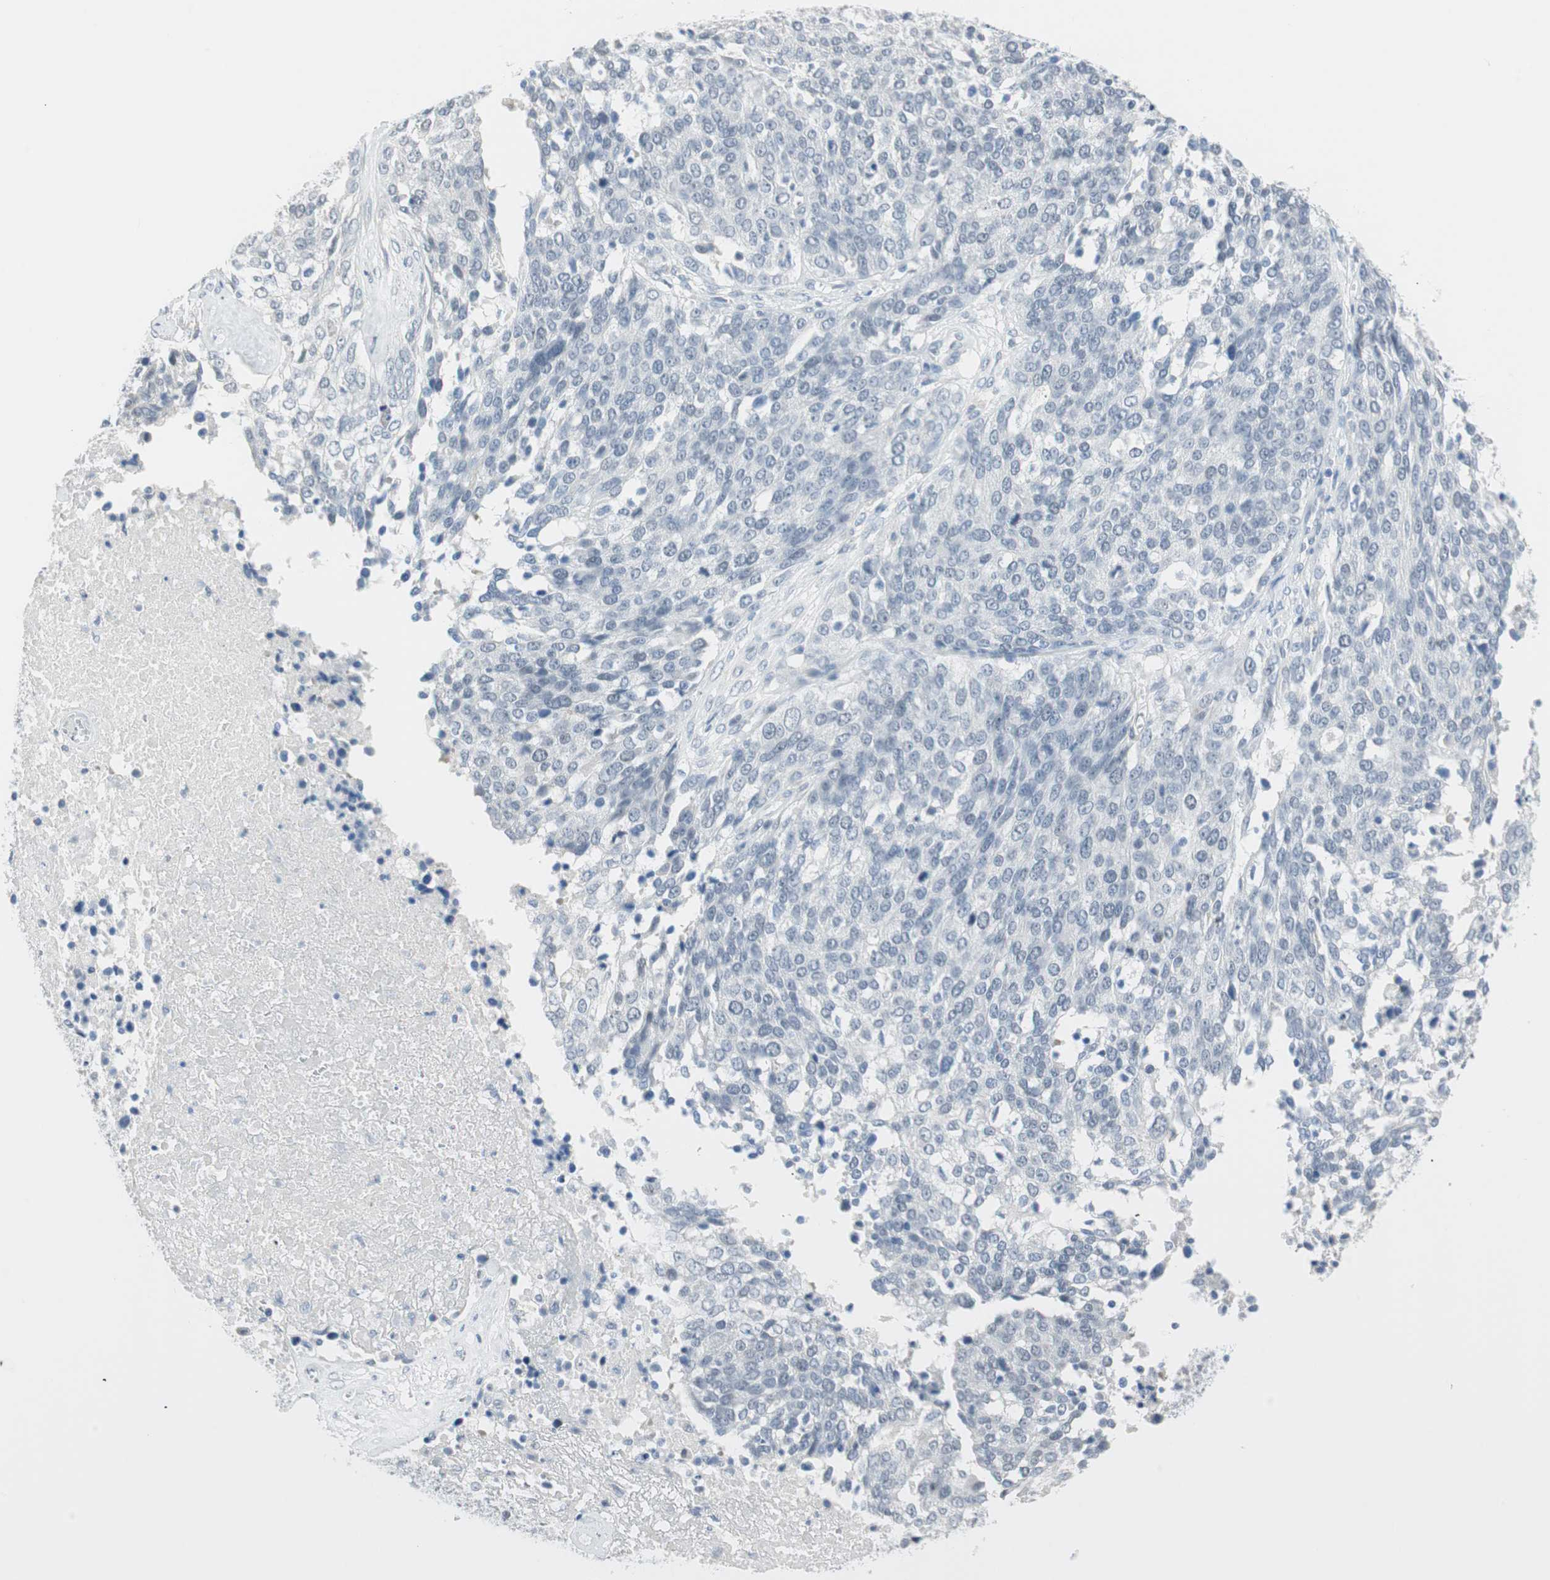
{"staining": {"intensity": "negative", "quantity": "none", "location": "none"}, "tissue": "ovarian cancer", "cell_type": "Tumor cells", "image_type": "cancer", "snomed": [{"axis": "morphology", "description": "Cystadenocarcinoma, serous, NOS"}, {"axis": "topography", "description": "Ovary"}], "caption": "A high-resolution micrograph shows IHC staining of ovarian serous cystadenocarcinoma, which shows no significant positivity in tumor cells. (Brightfield microscopy of DAB immunohistochemistry at high magnification).", "gene": "MLLT10", "patient": {"sex": "female", "age": 44}}